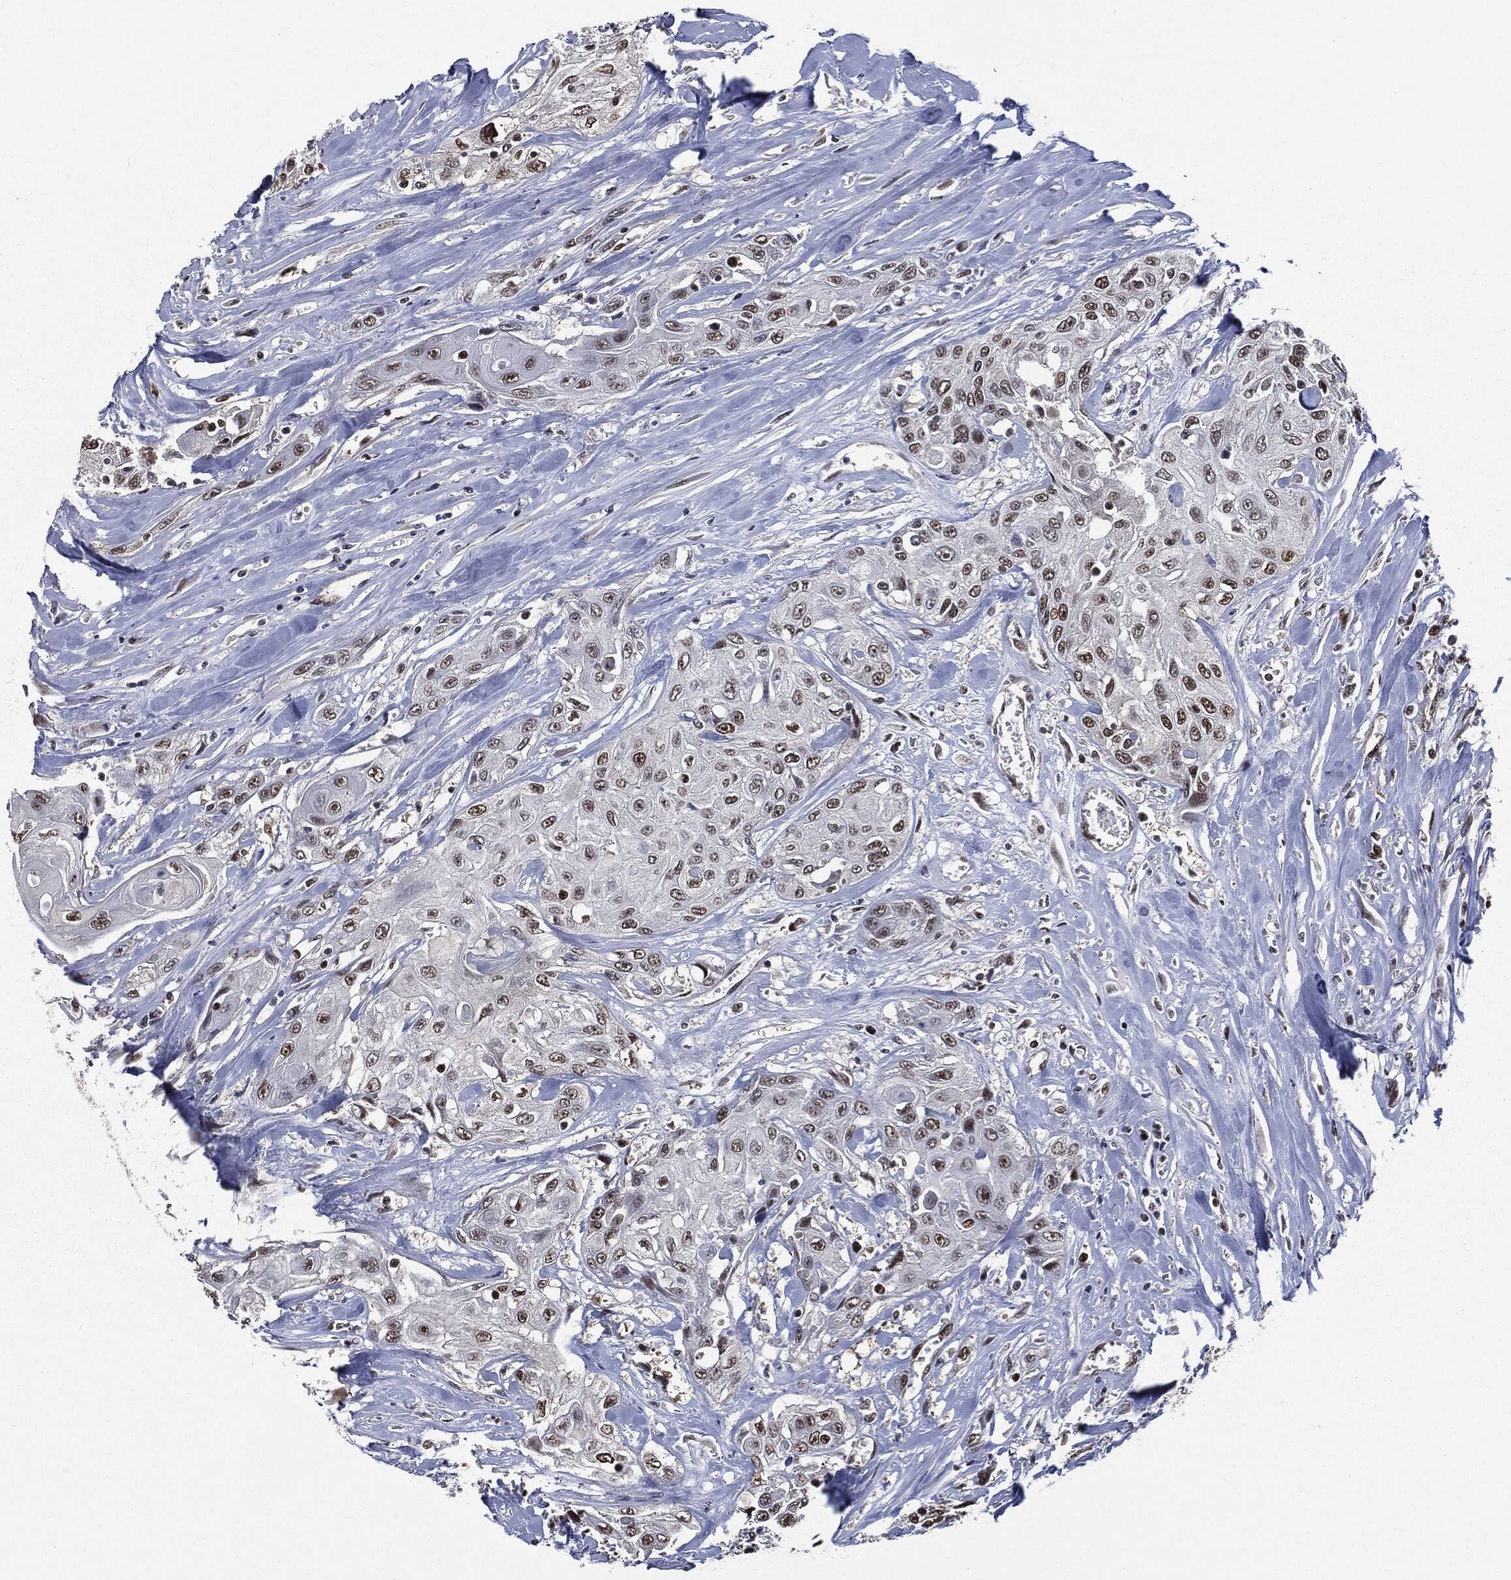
{"staining": {"intensity": "strong", "quantity": "25%-75%", "location": "nuclear"}, "tissue": "head and neck cancer", "cell_type": "Tumor cells", "image_type": "cancer", "snomed": [{"axis": "morphology", "description": "Normal tissue, NOS"}, {"axis": "morphology", "description": "Squamous cell carcinoma, NOS"}, {"axis": "topography", "description": "Oral tissue"}, {"axis": "topography", "description": "Peripheral nerve tissue"}, {"axis": "topography", "description": "Head-Neck"}], "caption": "A brown stain highlights strong nuclear expression of a protein in human head and neck cancer (squamous cell carcinoma) tumor cells.", "gene": "SHLD2", "patient": {"sex": "female", "age": 59}}